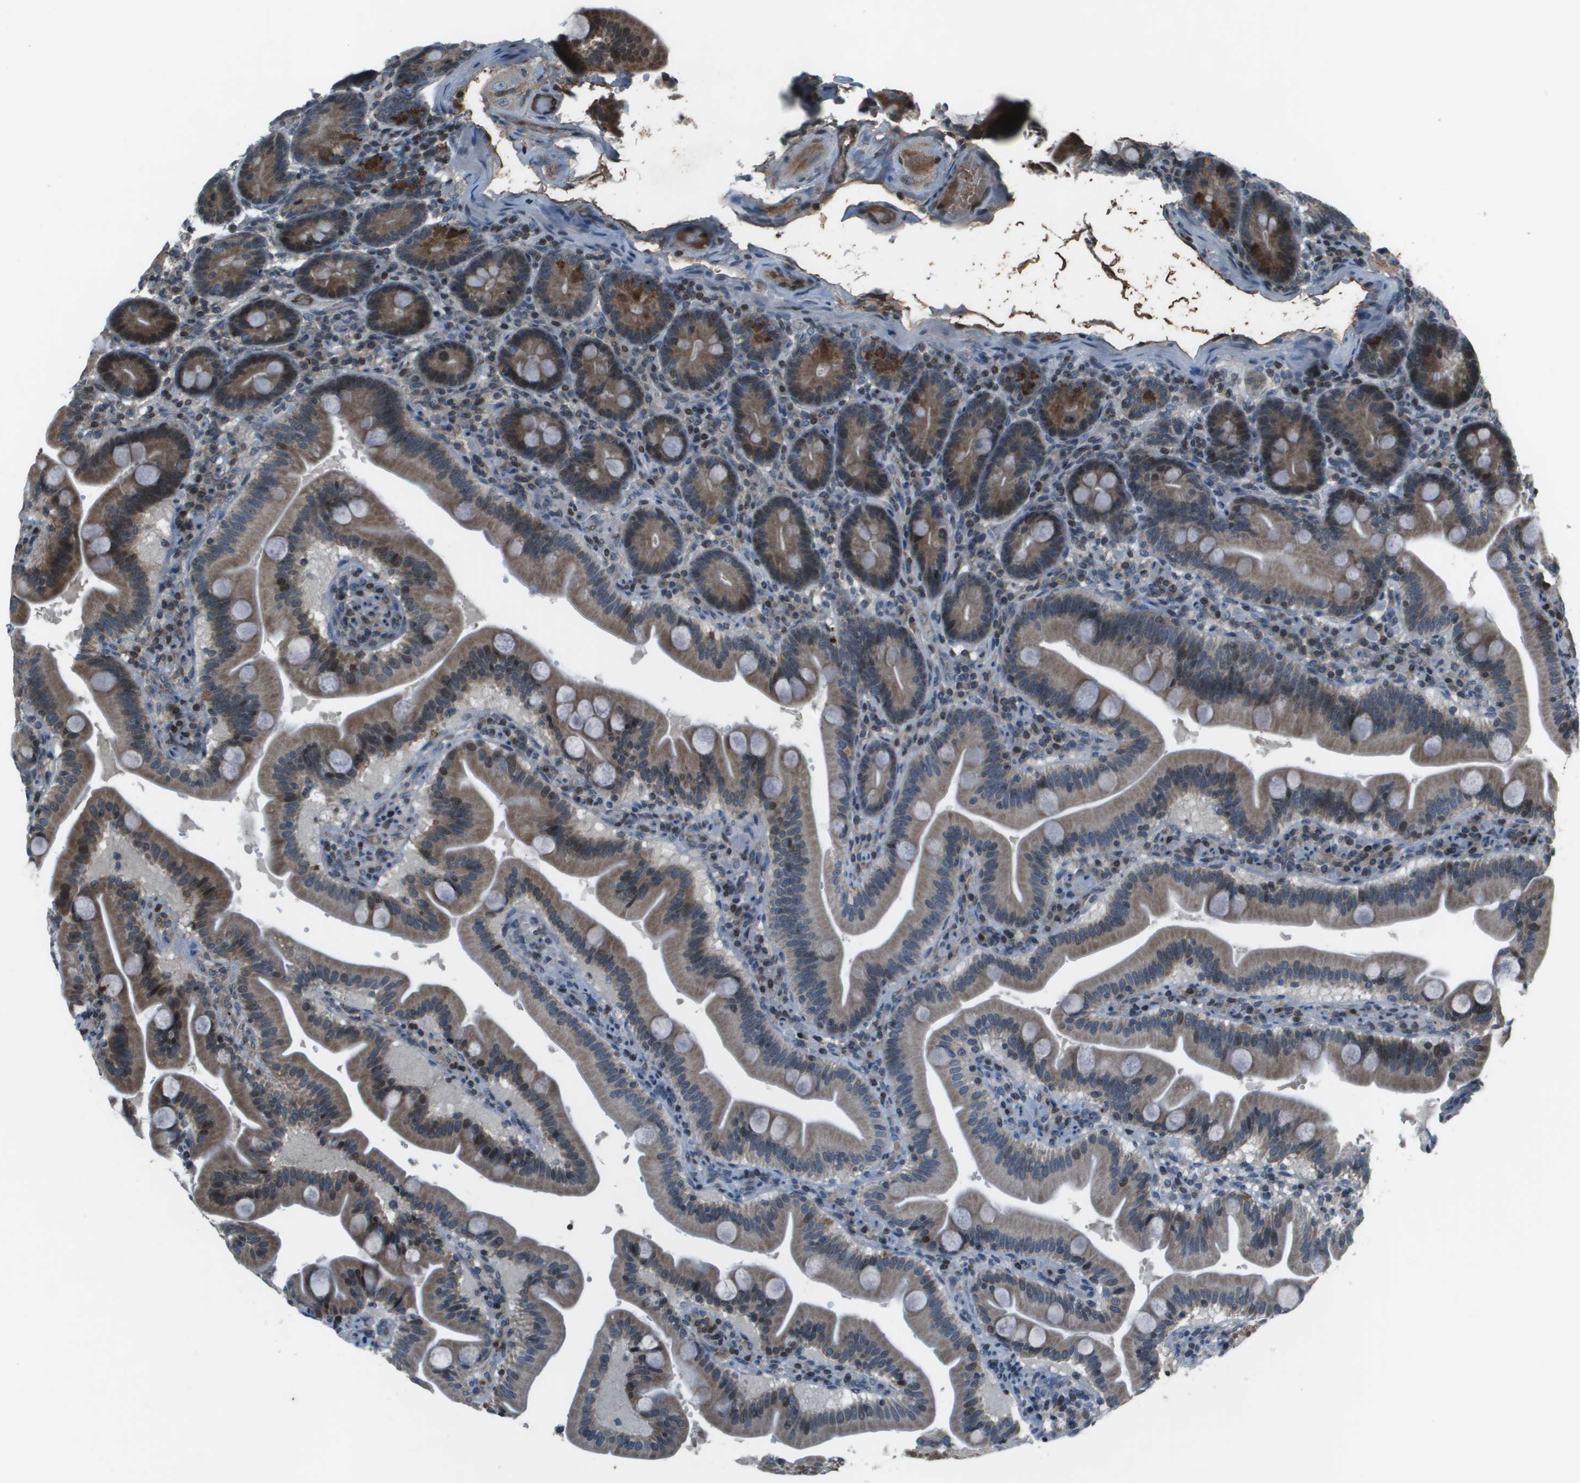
{"staining": {"intensity": "weak", "quantity": ">75%", "location": "cytoplasmic/membranous"}, "tissue": "duodenum", "cell_type": "Glandular cells", "image_type": "normal", "snomed": [{"axis": "morphology", "description": "Normal tissue, NOS"}, {"axis": "topography", "description": "Duodenum"}], "caption": "Immunohistochemical staining of unremarkable duodenum shows low levels of weak cytoplasmic/membranous staining in about >75% of glandular cells.", "gene": "CXCL12", "patient": {"sex": "male", "age": 54}}